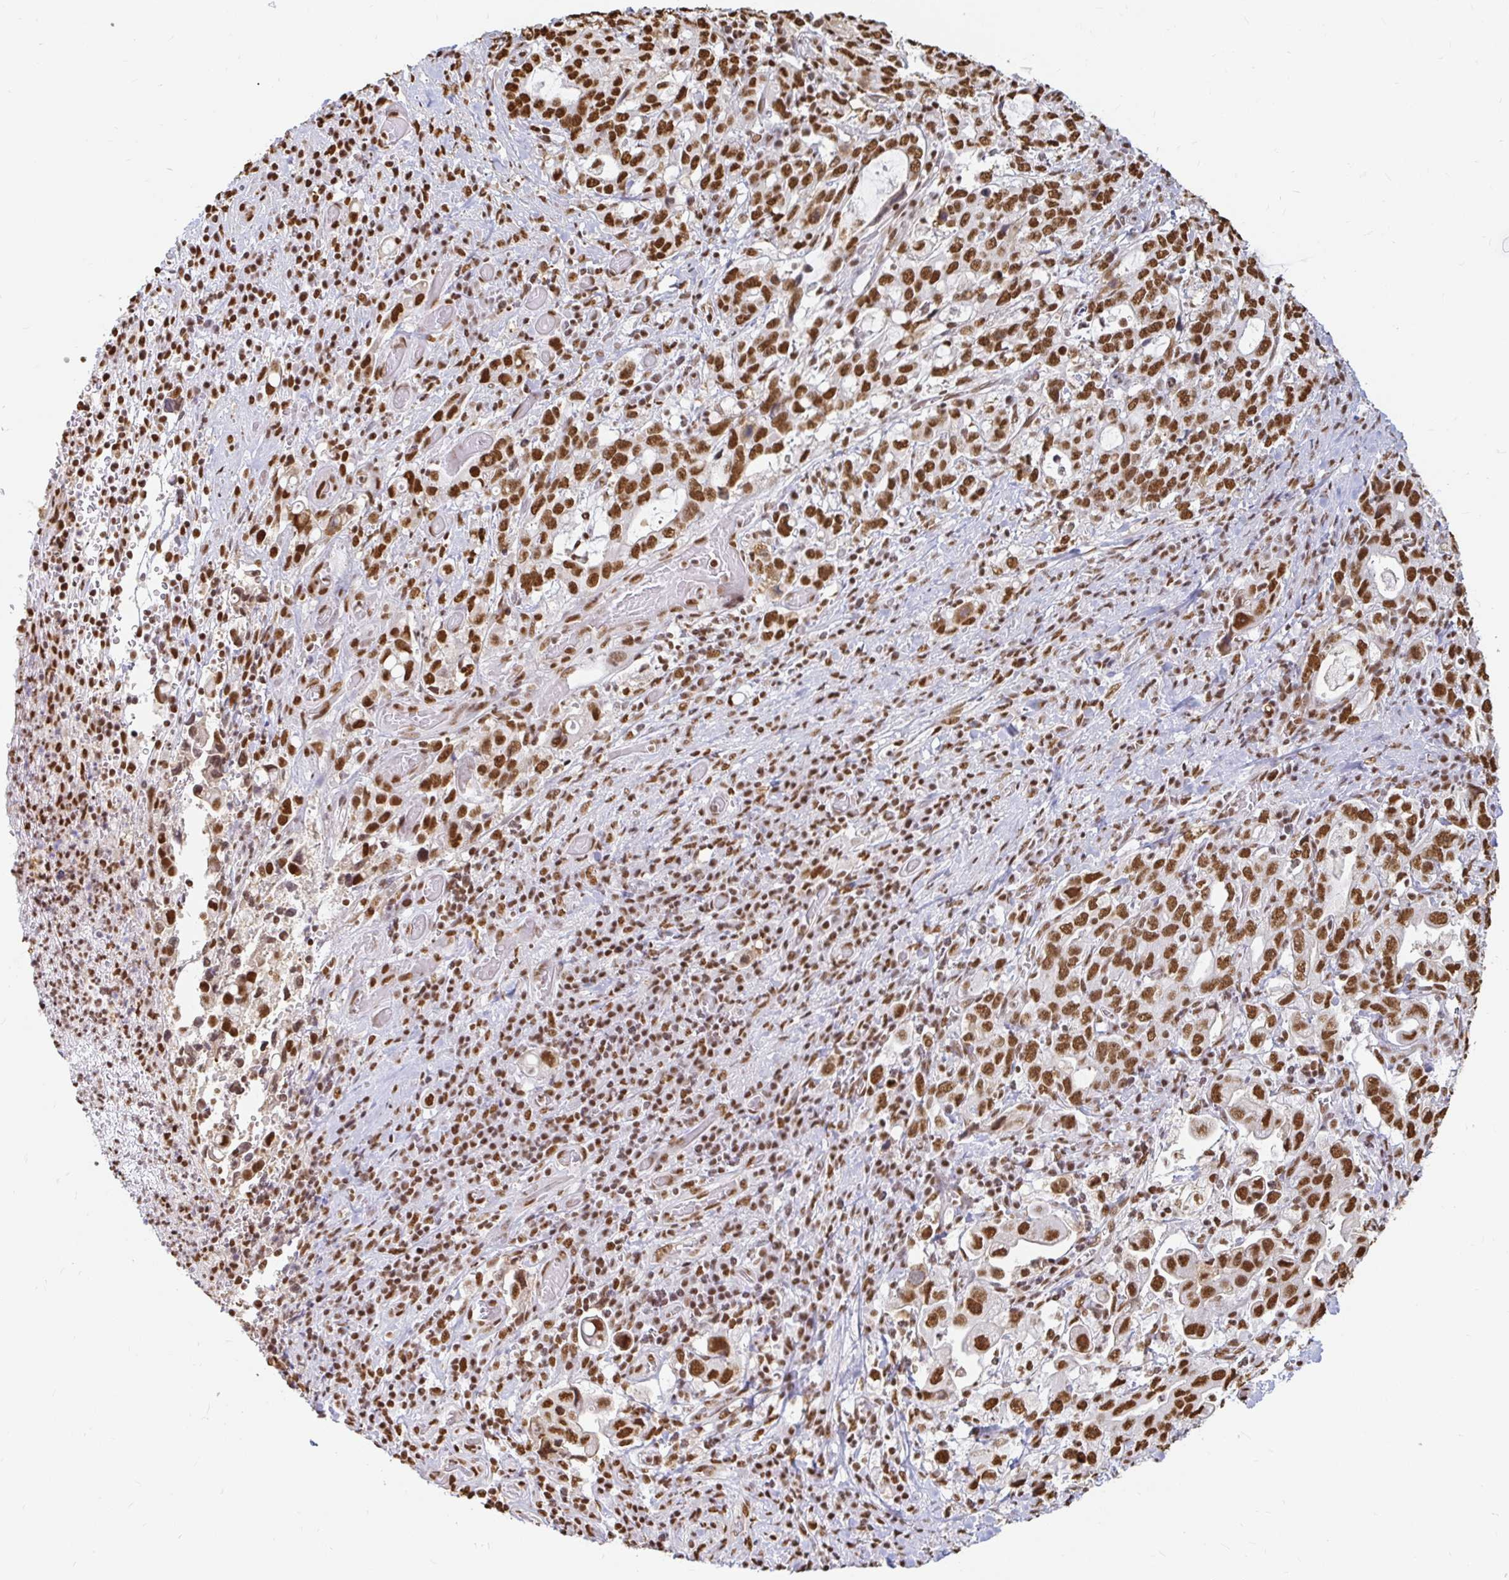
{"staining": {"intensity": "strong", "quantity": ">75%", "location": "nuclear"}, "tissue": "stomach cancer", "cell_type": "Tumor cells", "image_type": "cancer", "snomed": [{"axis": "morphology", "description": "Adenocarcinoma, NOS"}, {"axis": "topography", "description": "Stomach, upper"}, {"axis": "topography", "description": "Stomach"}], "caption": "IHC of human stomach cancer (adenocarcinoma) reveals high levels of strong nuclear expression in about >75% of tumor cells. (brown staining indicates protein expression, while blue staining denotes nuclei).", "gene": "HNRNPU", "patient": {"sex": "male", "age": 62}}